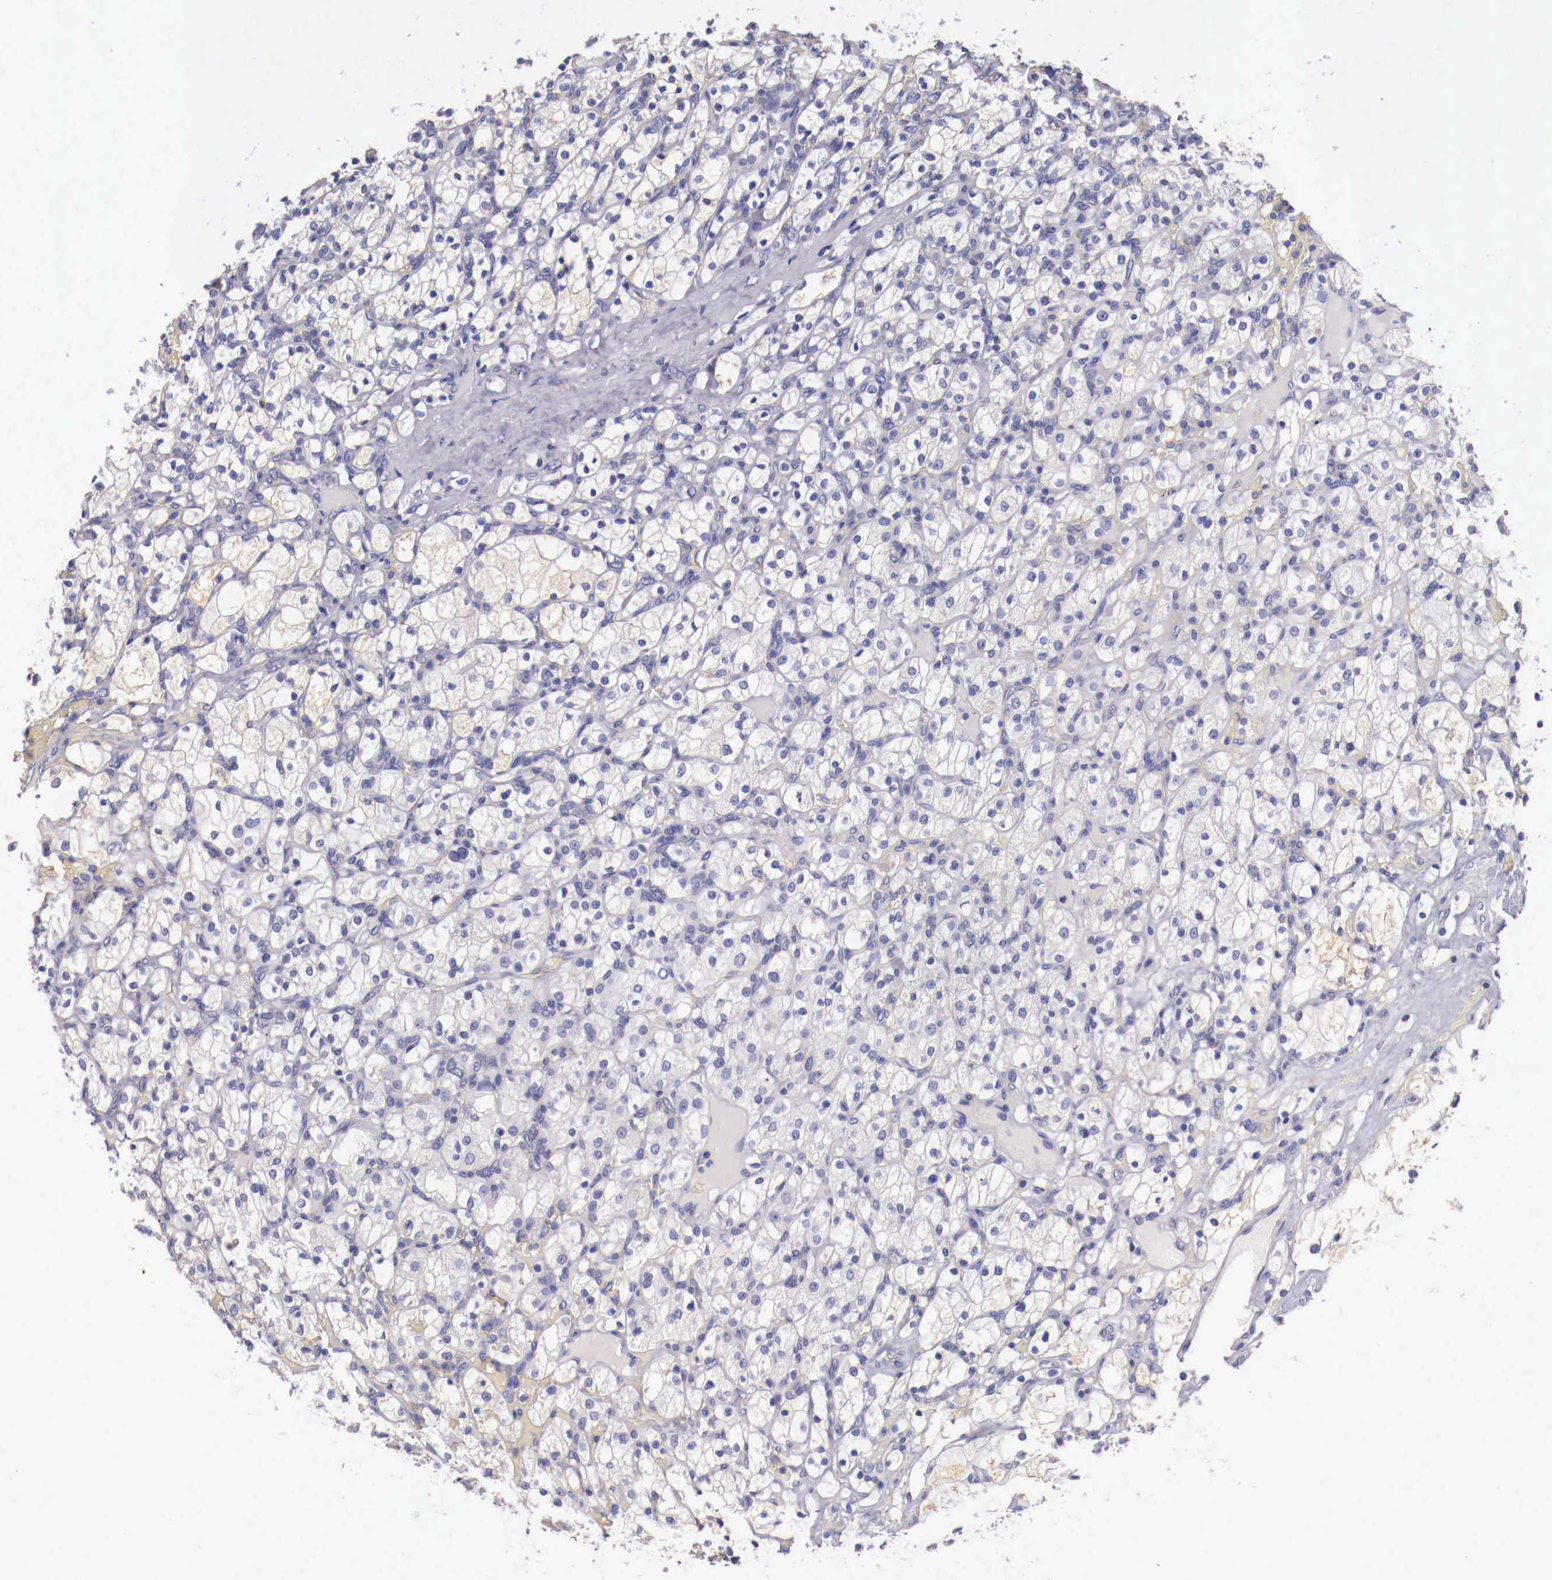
{"staining": {"intensity": "negative", "quantity": "none", "location": "none"}, "tissue": "renal cancer", "cell_type": "Tumor cells", "image_type": "cancer", "snomed": [{"axis": "morphology", "description": "Adenocarcinoma, NOS"}, {"axis": "topography", "description": "Kidney"}], "caption": "DAB (3,3'-diaminobenzidine) immunohistochemical staining of human adenocarcinoma (renal) demonstrates no significant staining in tumor cells. (Stains: DAB (3,3'-diaminobenzidine) immunohistochemistry with hematoxylin counter stain, Microscopy: brightfield microscopy at high magnification).", "gene": "PITPNA", "patient": {"sex": "female", "age": 83}}